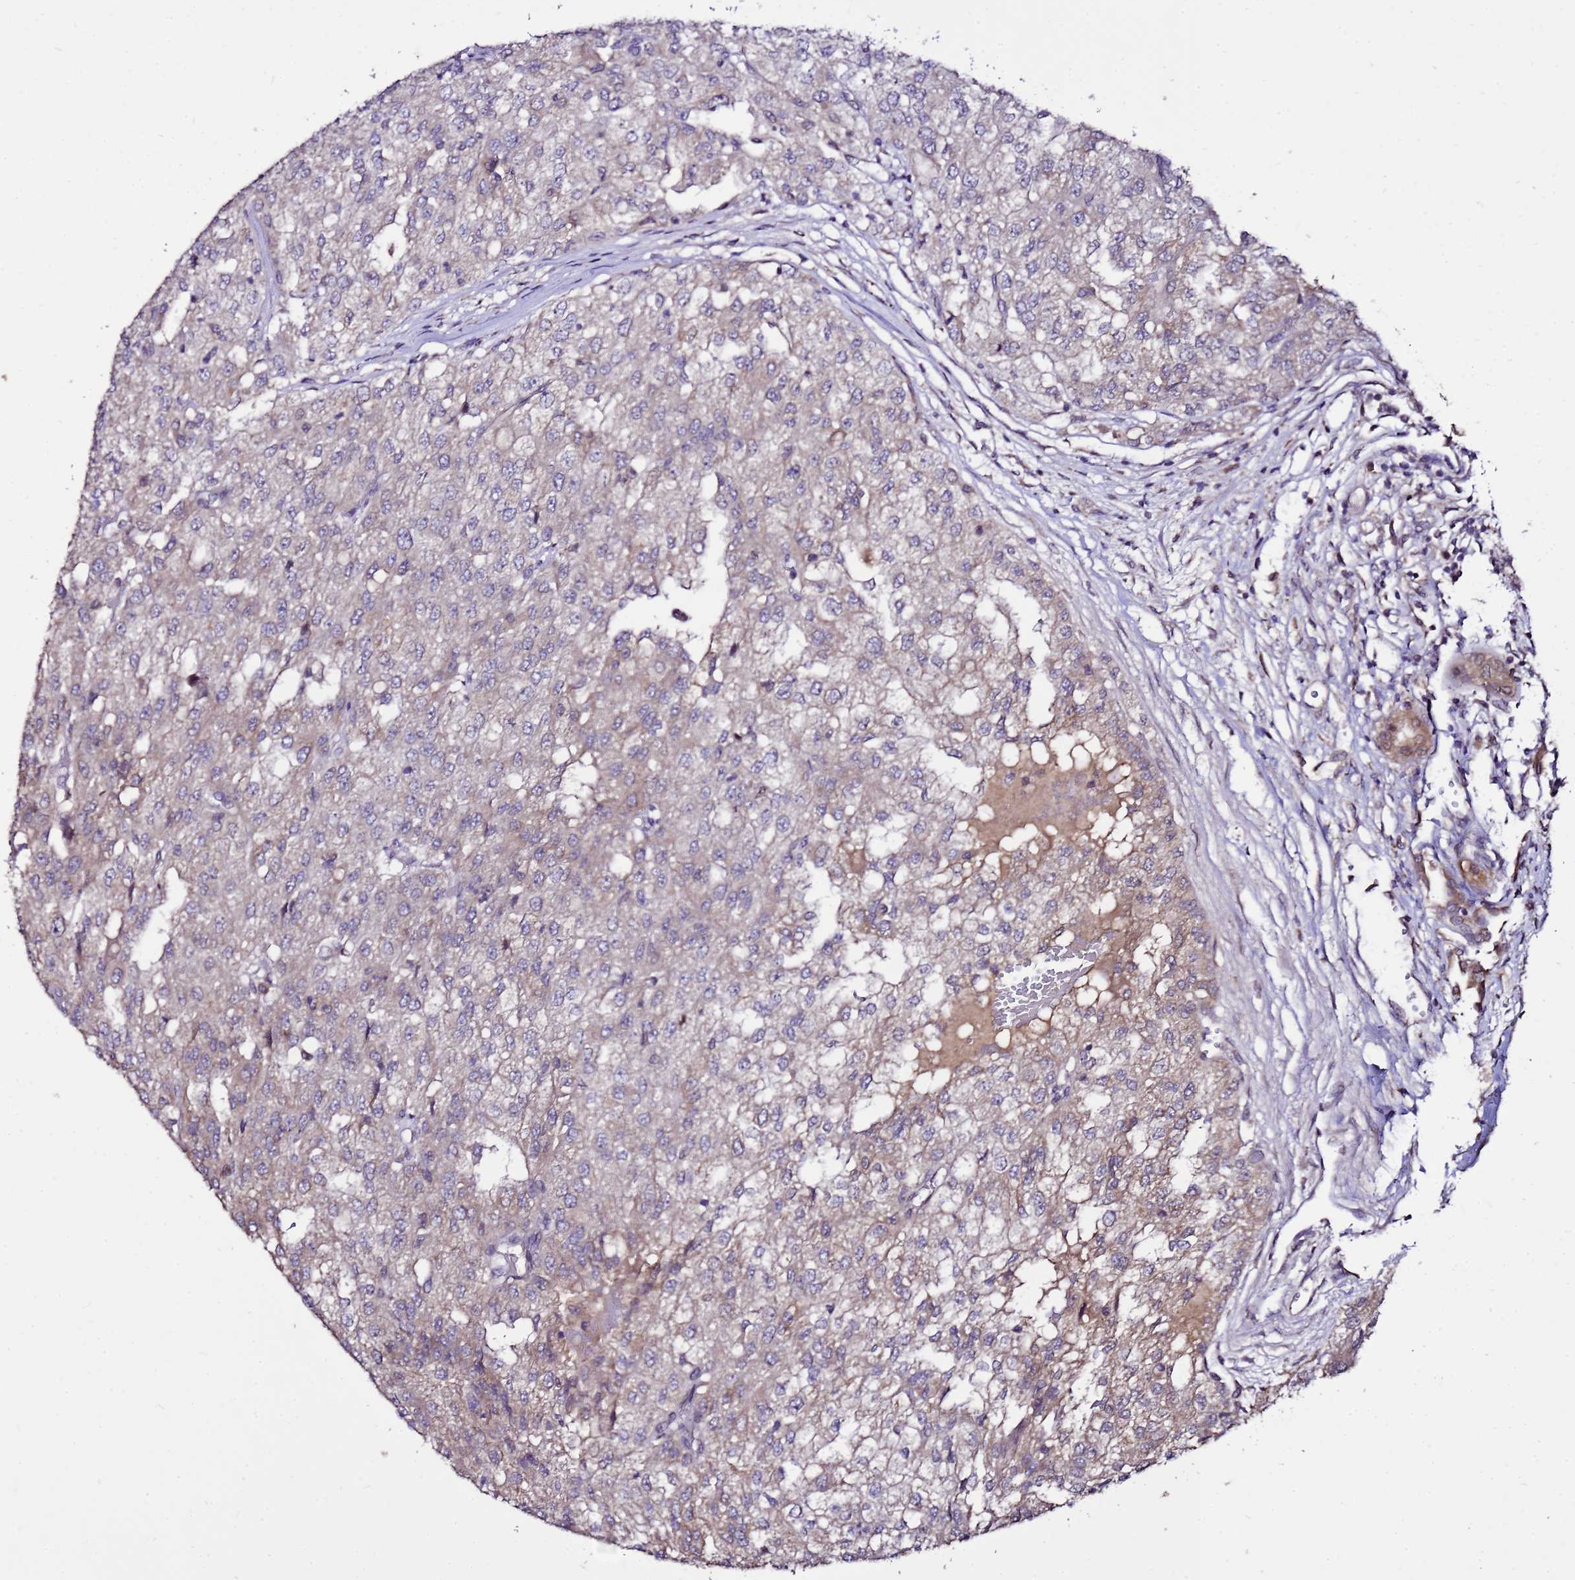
{"staining": {"intensity": "weak", "quantity": "<25%", "location": "cytoplasmic/membranous"}, "tissue": "renal cancer", "cell_type": "Tumor cells", "image_type": "cancer", "snomed": [{"axis": "morphology", "description": "Adenocarcinoma, NOS"}, {"axis": "topography", "description": "Kidney"}], "caption": "The IHC histopathology image has no significant expression in tumor cells of renal adenocarcinoma tissue.", "gene": "ZNF329", "patient": {"sex": "female", "age": 54}}